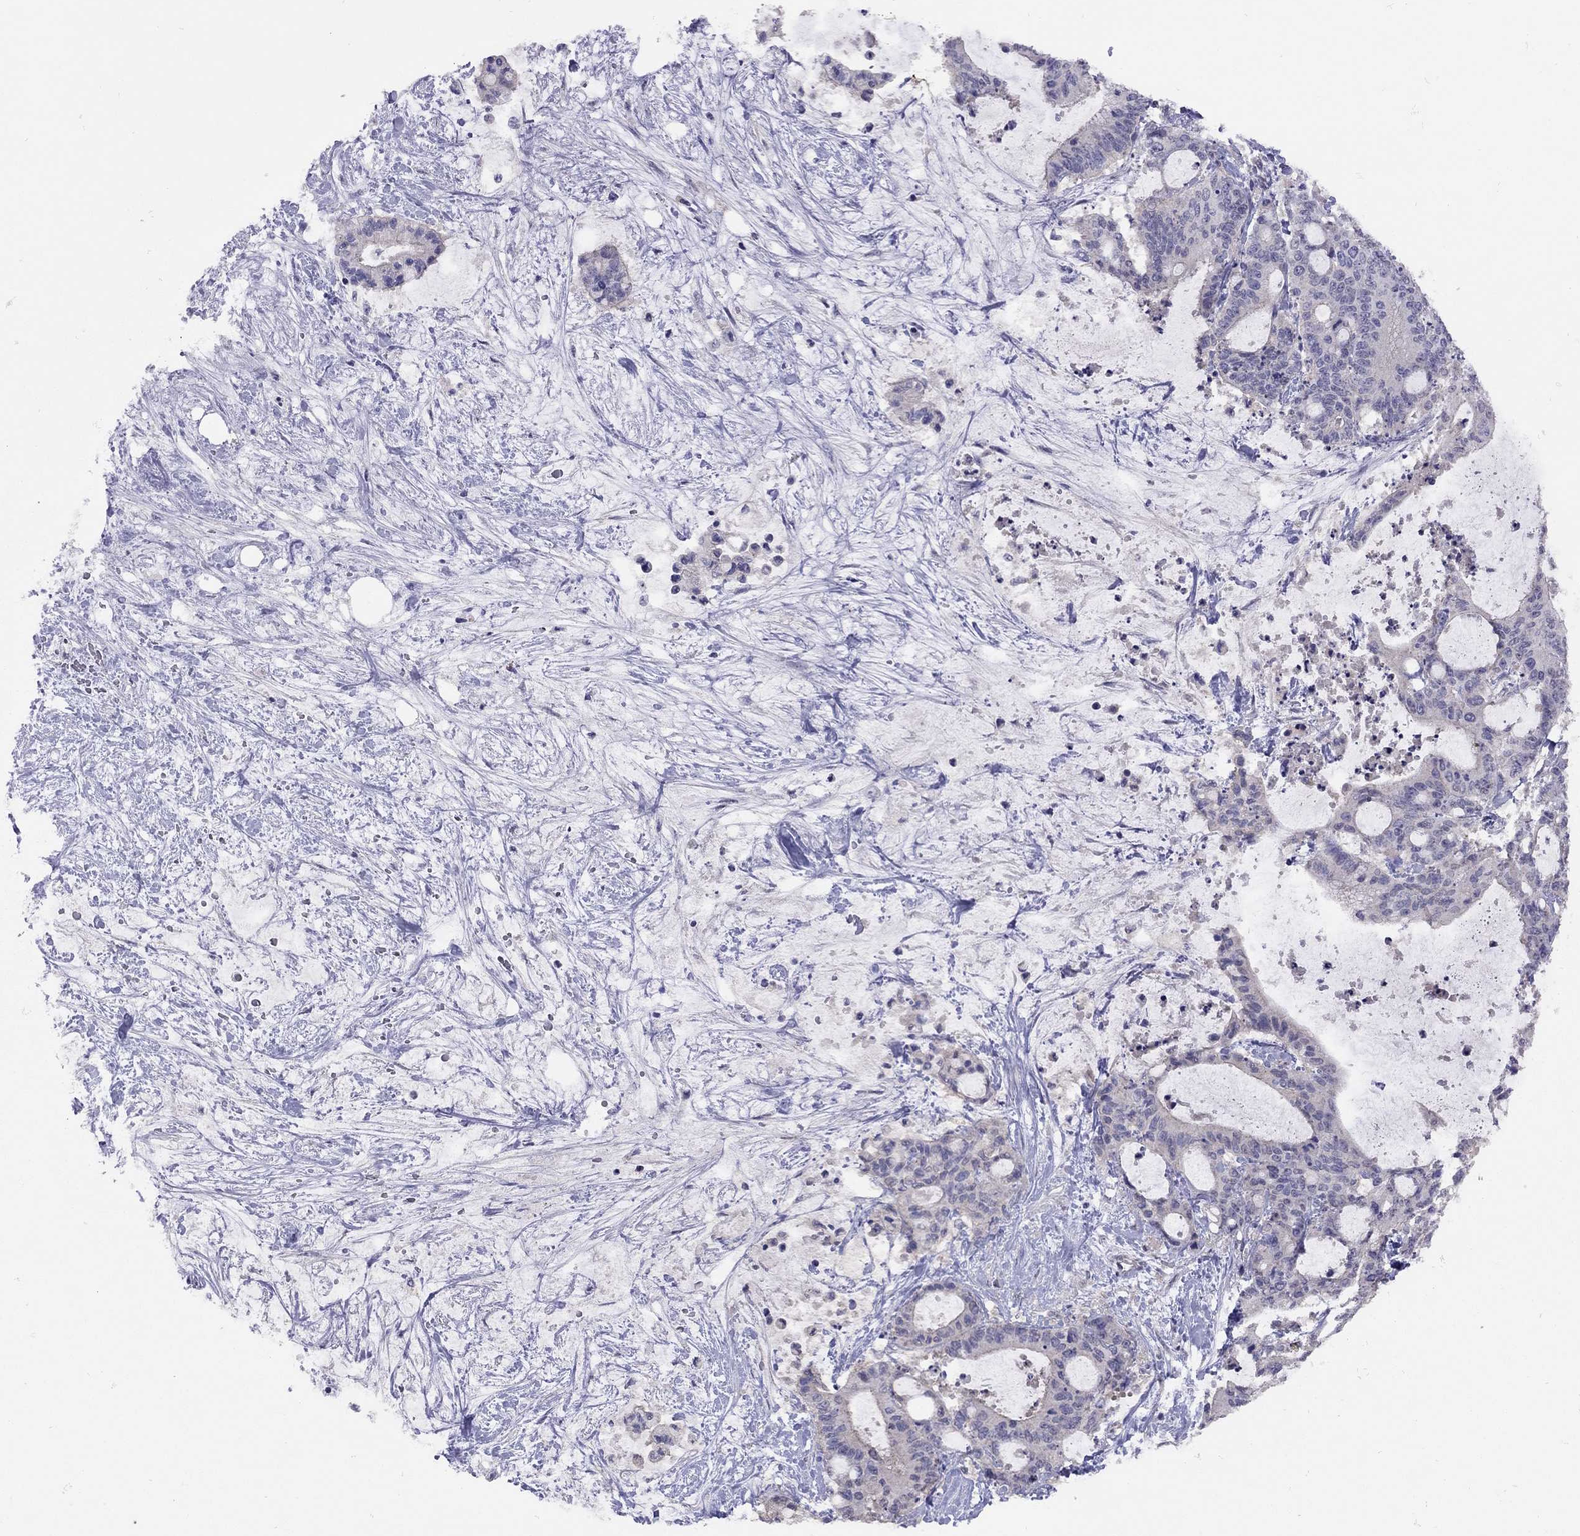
{"staining": {"intensity": "negative", "quantity": "none", "location": "none"}, "tissue": "liver cancer", "cell_type": "Tumor cells", "image_type": "cancer", "snomed": [{"axis": "morphology", "description": "Cholangiocarcinoma"}, {"axis": "topography", "description": "Liver"}], "caption": "Human liver cancer stained for a protein using immunohistochemistry (IHC) displays no expression in tumor cells.", "gene": "RTP5", "patient": {"sex": "female", "age": 73}}